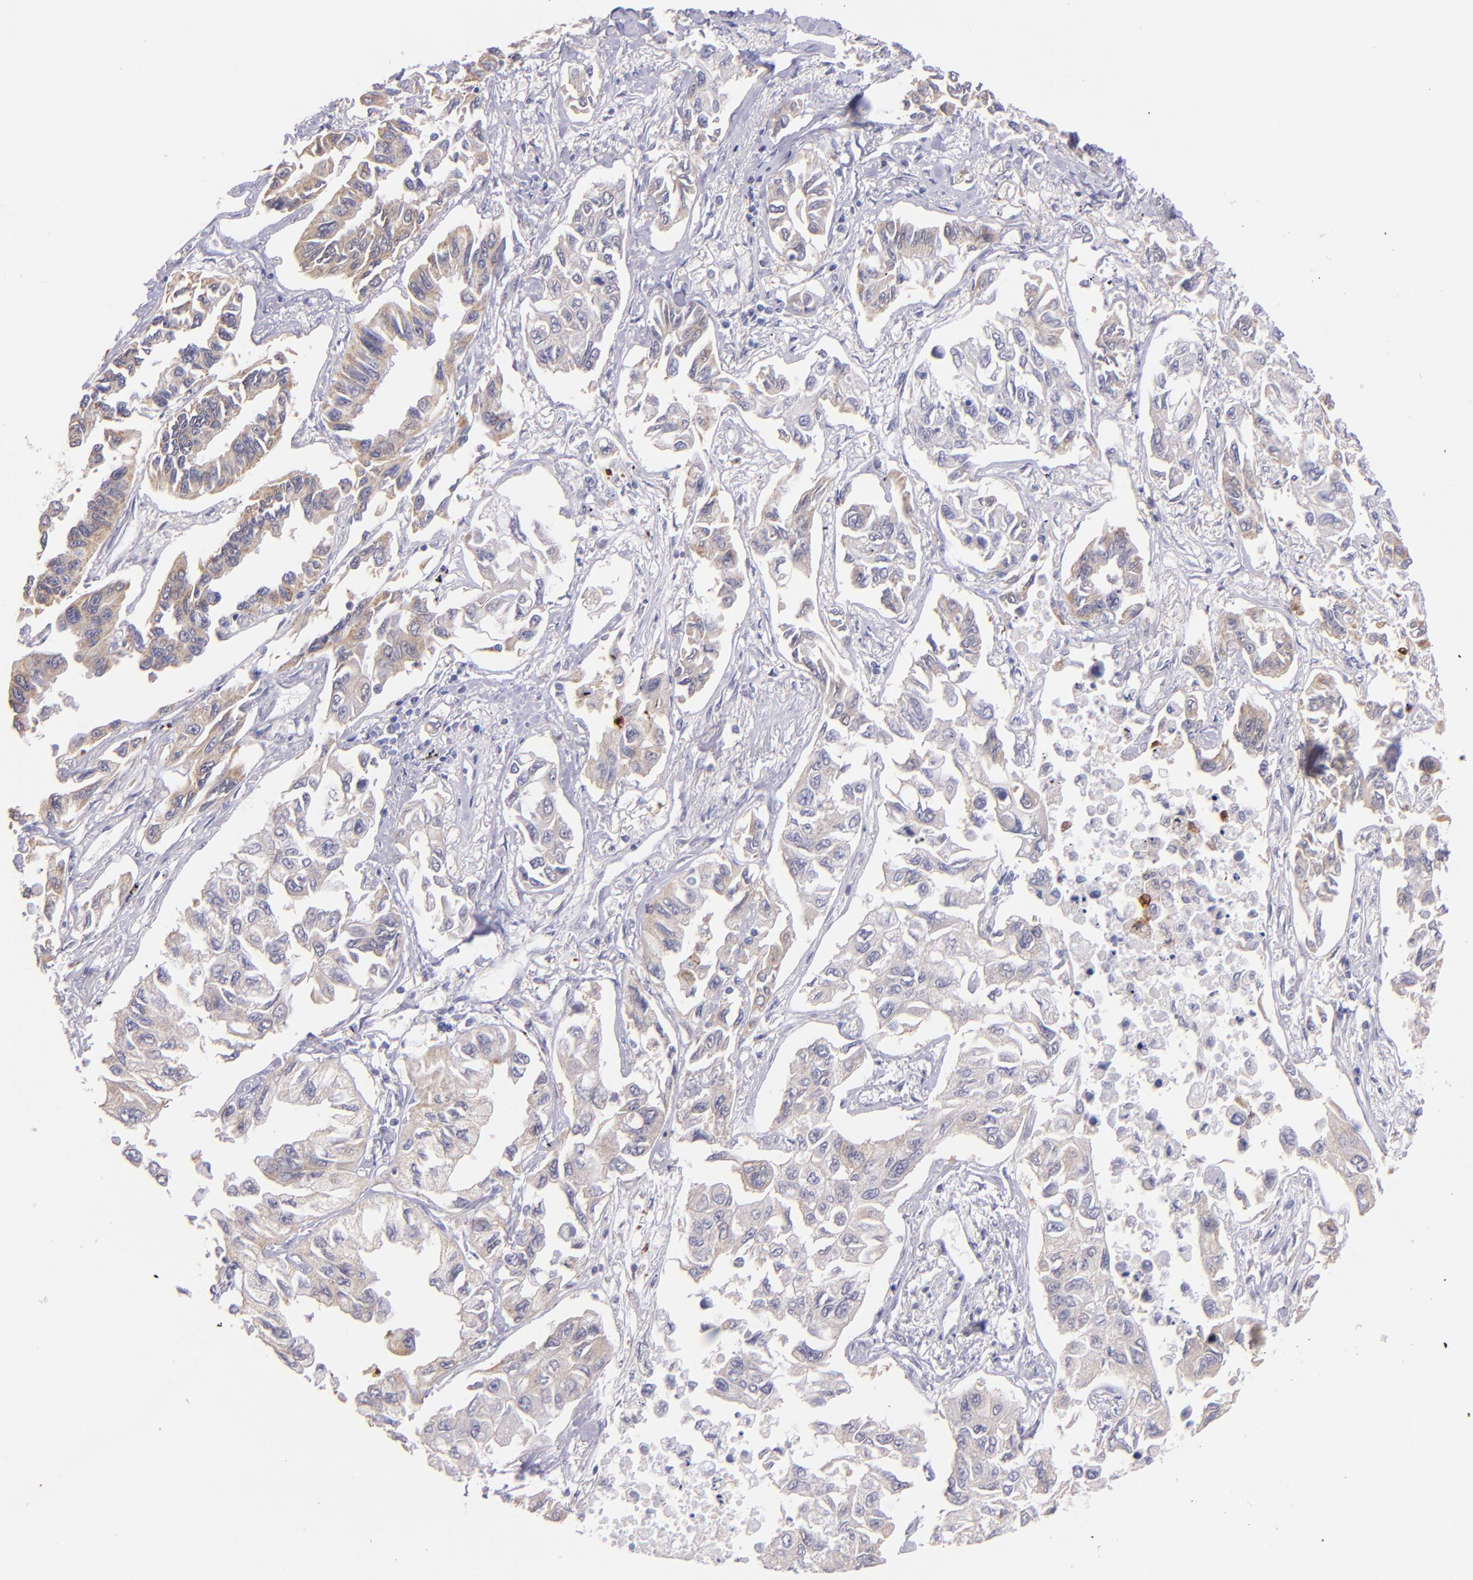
{"staining": {"intensity": "weak", "quantity": ">75%", "location": "cytoplasmic/membranous"}, "tissue": "lung cancer", "cell_type": "Tumor cells", "image_type": "cancer", "snomed": [{"axis": "morphology", "description": "Adenocarcinoma, NOS"}, {"axis": "topography", "description": "Lung"}], "caption": "An IHC photomicrograph of neoplastic tissue is shown. Protein staining in brown labels weak cytoplasmic/membranous positivity in lung cancer within tumor cells.", "gene": "SH2D4A", "patient": {"sex": "male", "age": 64}}